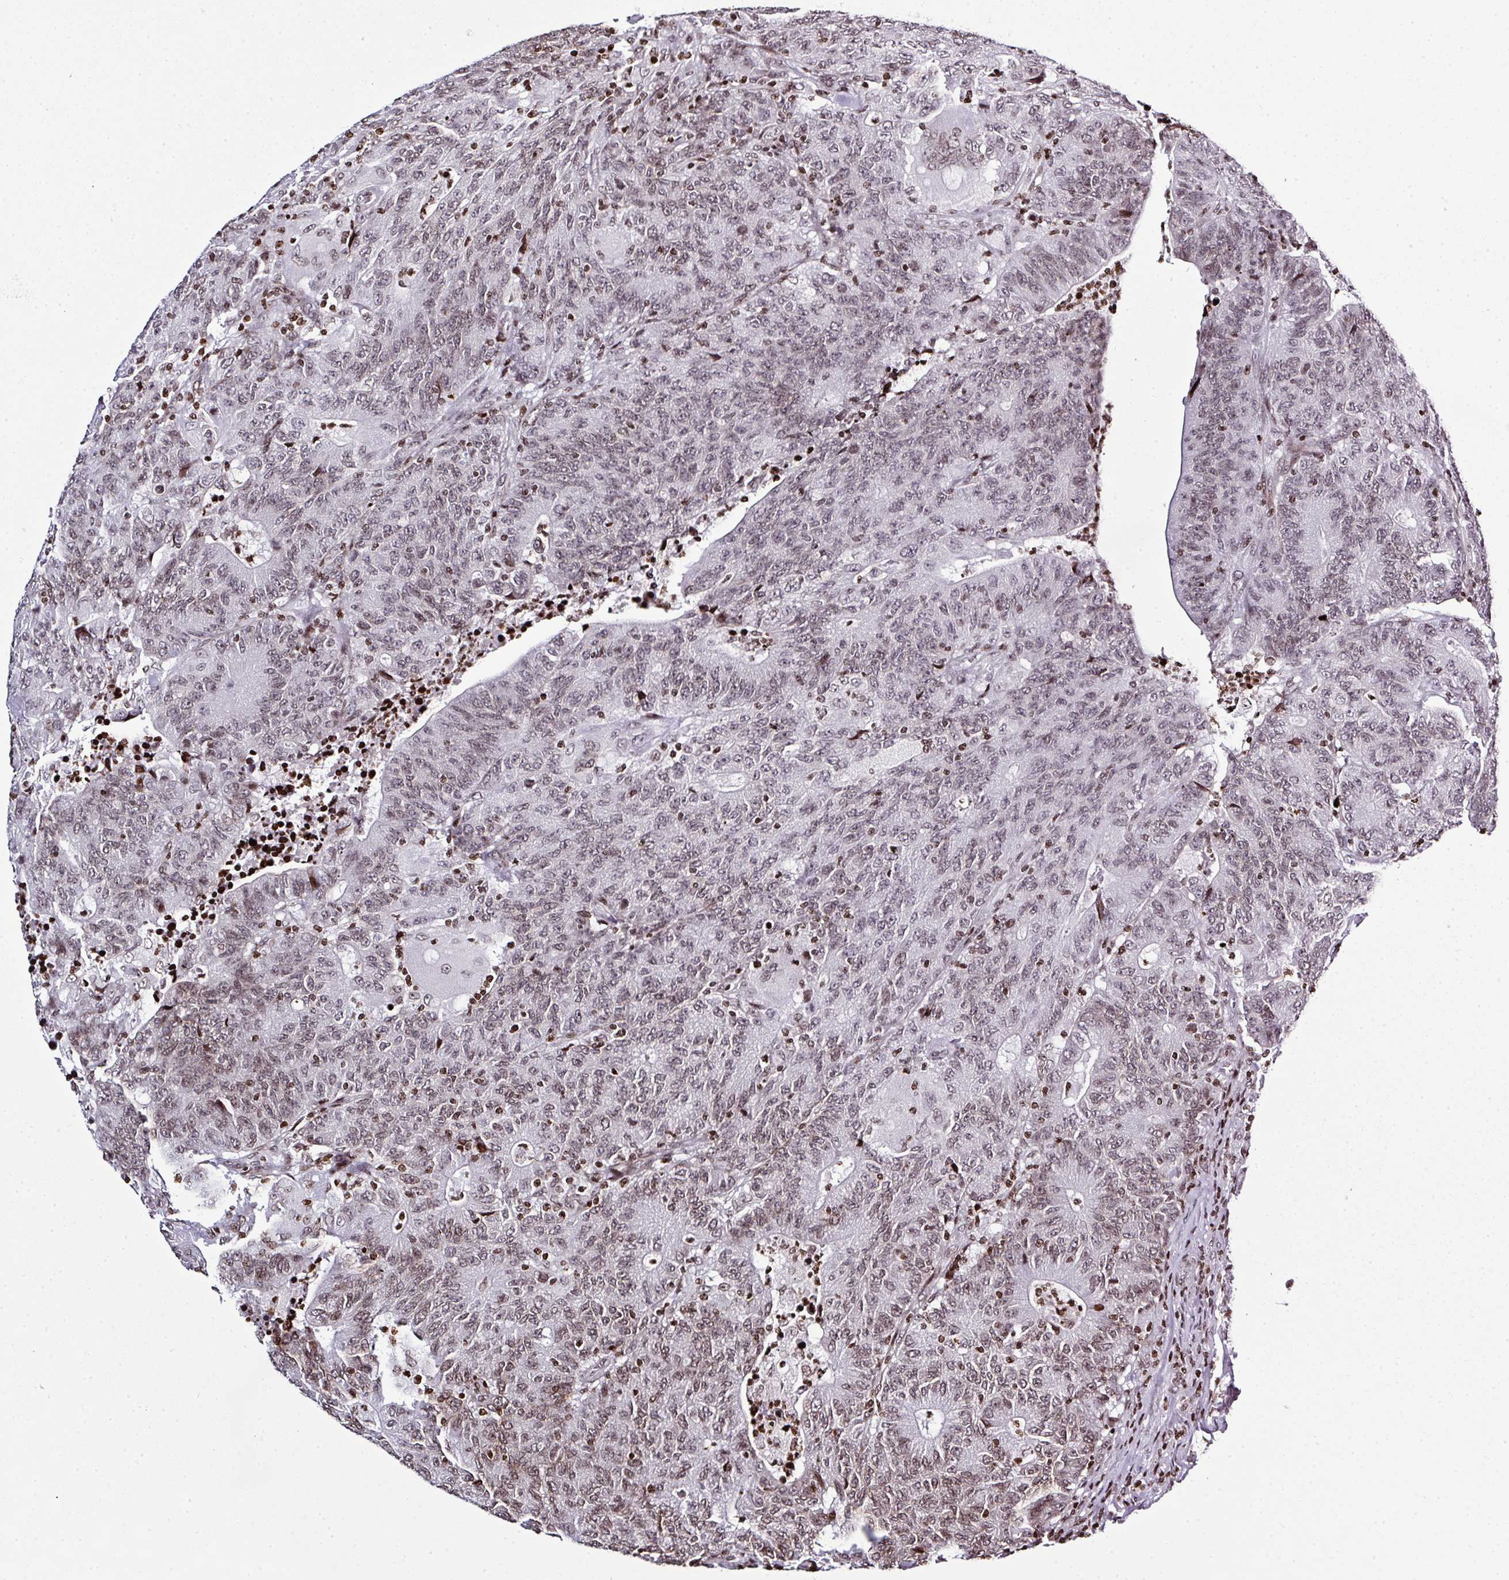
{"staining": {"intensity": "weak", "quantity": "25%-75%", "location": "nuclear"}, "tissue": "colorectal cancer", "cell_type": "Tumor cells", "image_type": "cancer", "snomed": [{"axis": "morphology", "description": "Adenocarcinoma, NOS"}, {"axis": "topography", "description": "Colon"}], "caption": "Weak nuclear expression is identified in about 25%-75% of tumor cells in colorectal cancer.", "gene": "RASL11A", "patient": {"sex": "female", "age": 75}}